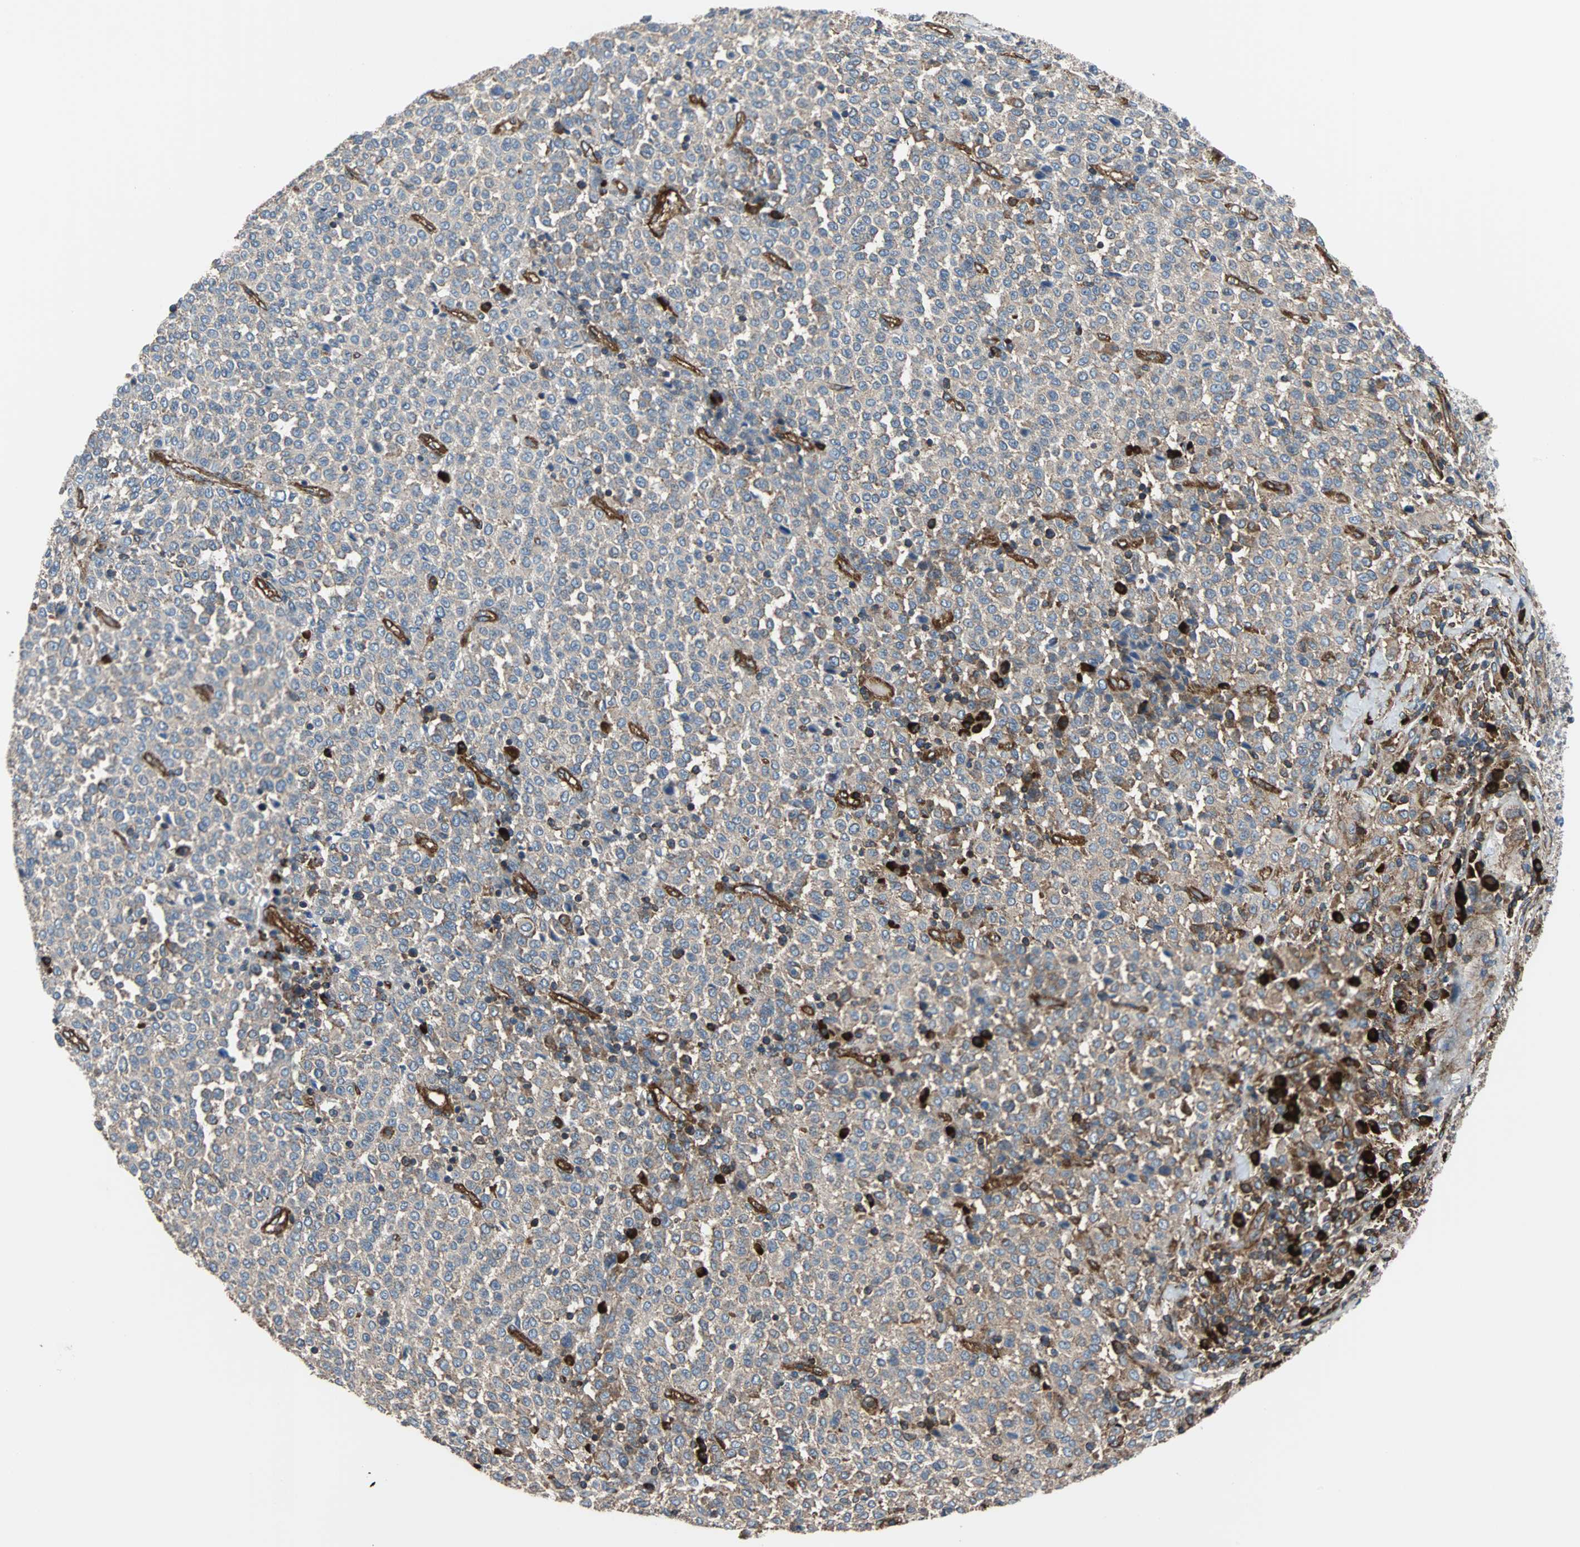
{"staining": {"intensity": "weak", "quantity": ">75%", "location": "cytoplasmic/membranous"}, "tissue": "melanoma", "cell_type": "Tumor cells", "image_type": "cancer", "snomed": [{"axis": "morphology", "description": "Malignant melanoma, Metastatic site"}, {"axis": "topography", "description": "Pancreas"}], "caption": "An immunohistochemistry (IHC) histopathology image of tumor tissue is shown. Protein staining in brown highlights weak cytoplasmic/membranous positivity in melanoma within tumor cells.", "gene": "PLCG2", "patient": {"sex": "female", "age": 30}}